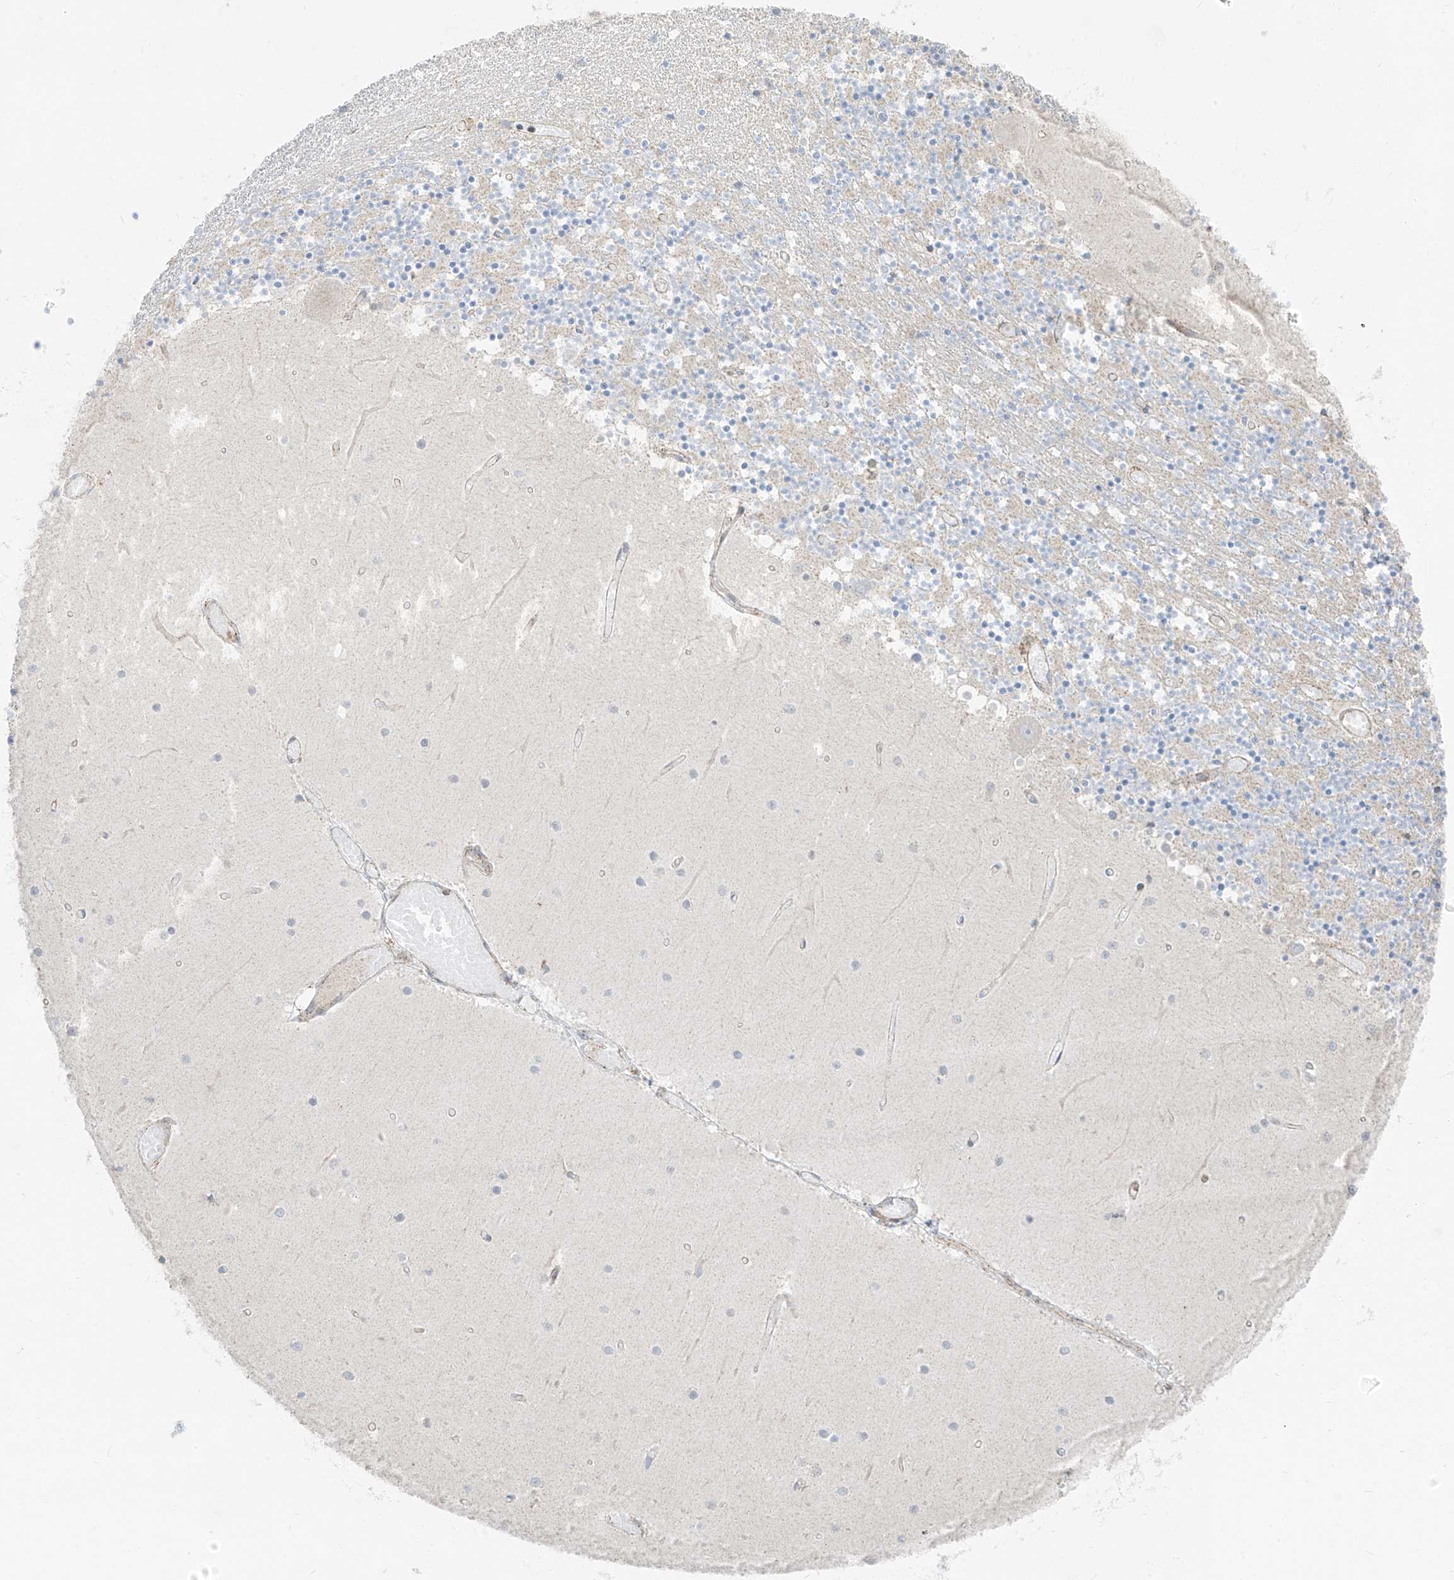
{"staining": {"intensity": "weak", "quantity": "25%-75%", "location": "cytoplasmic/membranous"}, "tissue": "cerebellum", "cell_type": "Cells in granular layer", "image_type": "normal", "snomed": [{"axis": "morphology", "description": "Normal tissue, NOS"}, {"axis": "topography", "description": "Cerebellum"}], "caption": "Cerebellum stained with DAB (3,3'-diaminobenzidine) immunohistochemistry (IHC) shows low levels of weak cytoplasmic/membranous positivity in approximately 25%-75% of cells in granular layer.", "gene": "ETHE1", "patient": {"sex": "female", "age": 28}}